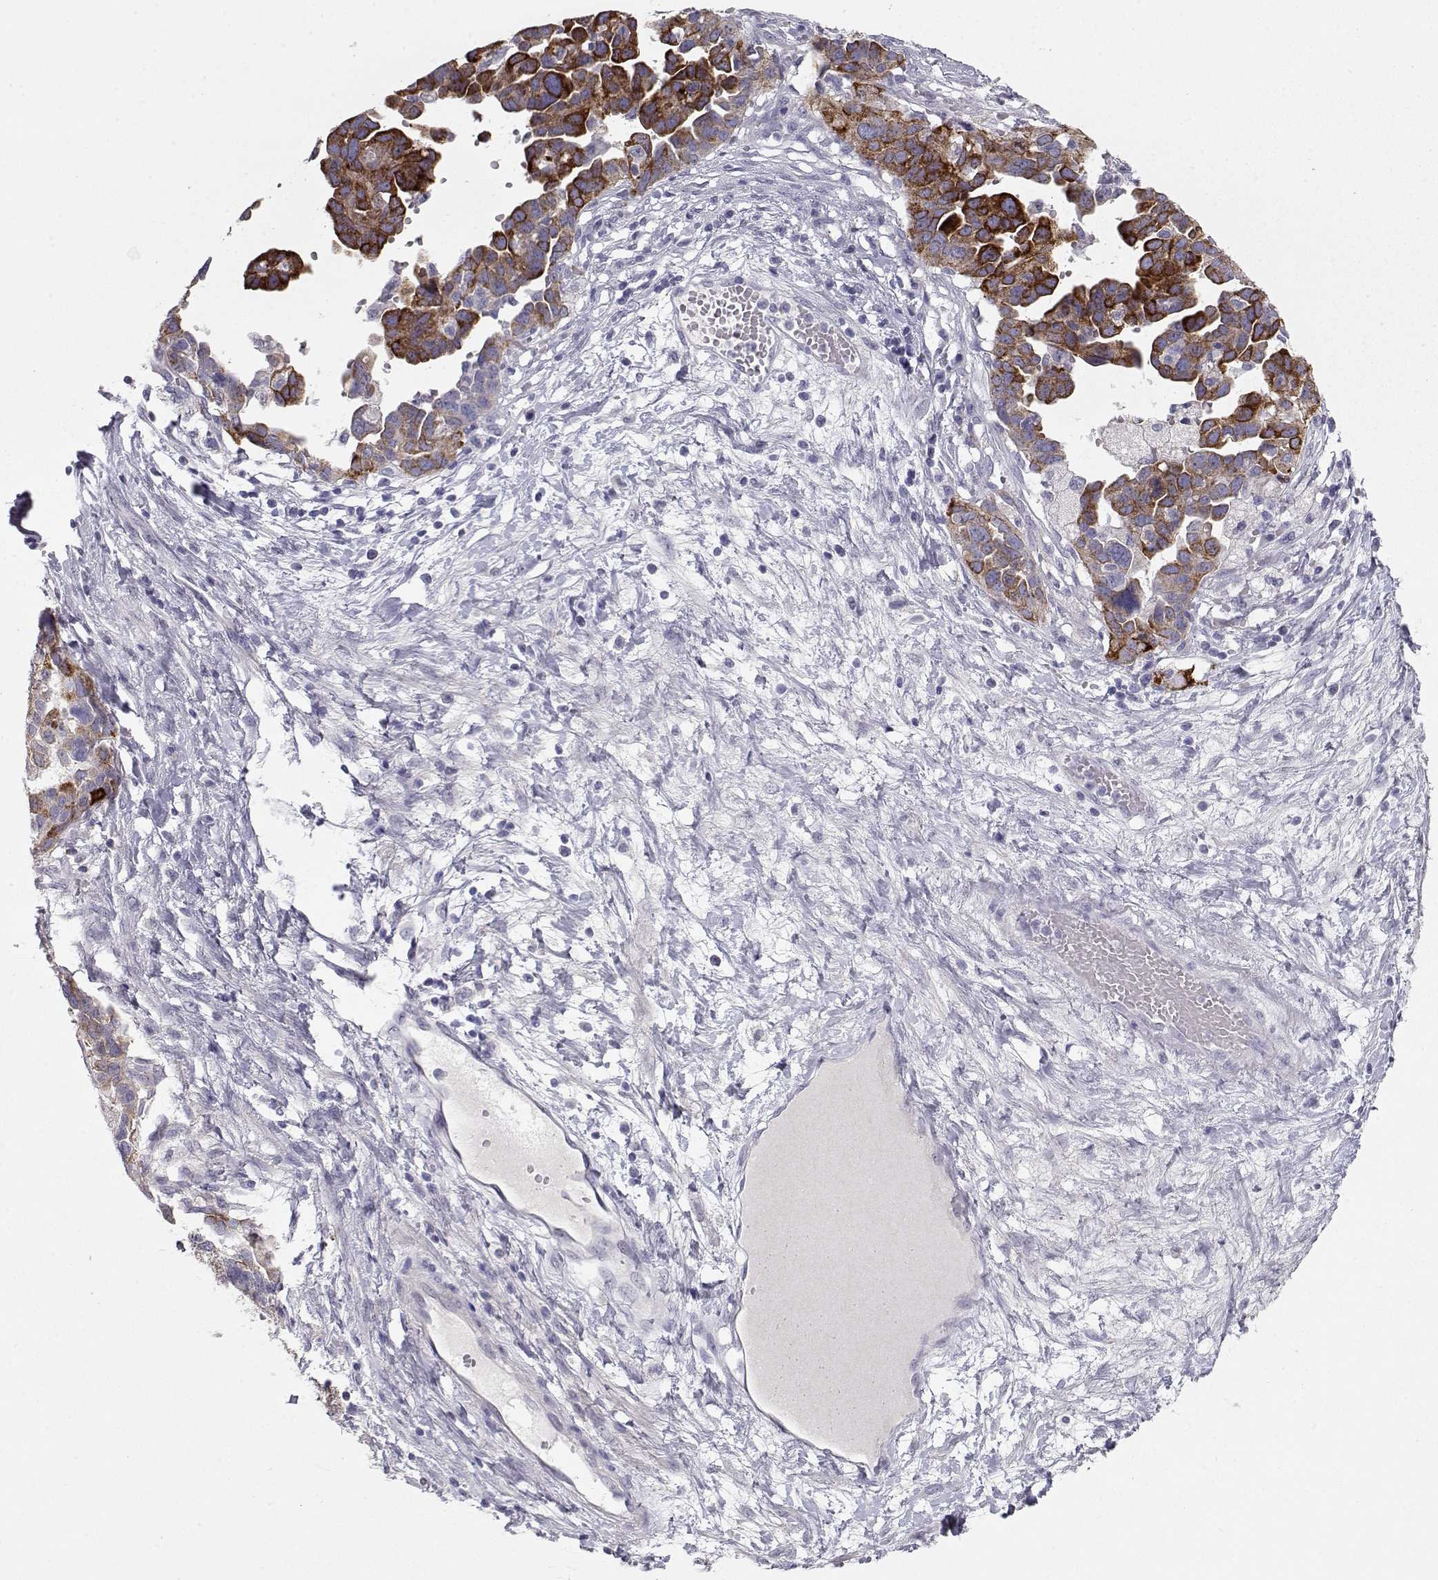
{"staining": {"intensity": "strong", "quantity": ">75%", "location": "cytoplasmic/membranous"}, "tissue": "ovarian cancer", "cell_type": "Tumor cells", "image_type": "cancer", "snomed": [{"axis": "morphology", "description": "Cystadenocarcinoma, serous, NOS"}, {"axis": "topography", "description": "Ovary"}], "caption": "Approximately >75% of tumor cells in human ovarian cancer reveal strong cytoplasmic/membranous protein expression as visualized by brown immunohistochemical staining.", "gene": "LAMB3", "patient": {"sex": "female", "age": 54}}